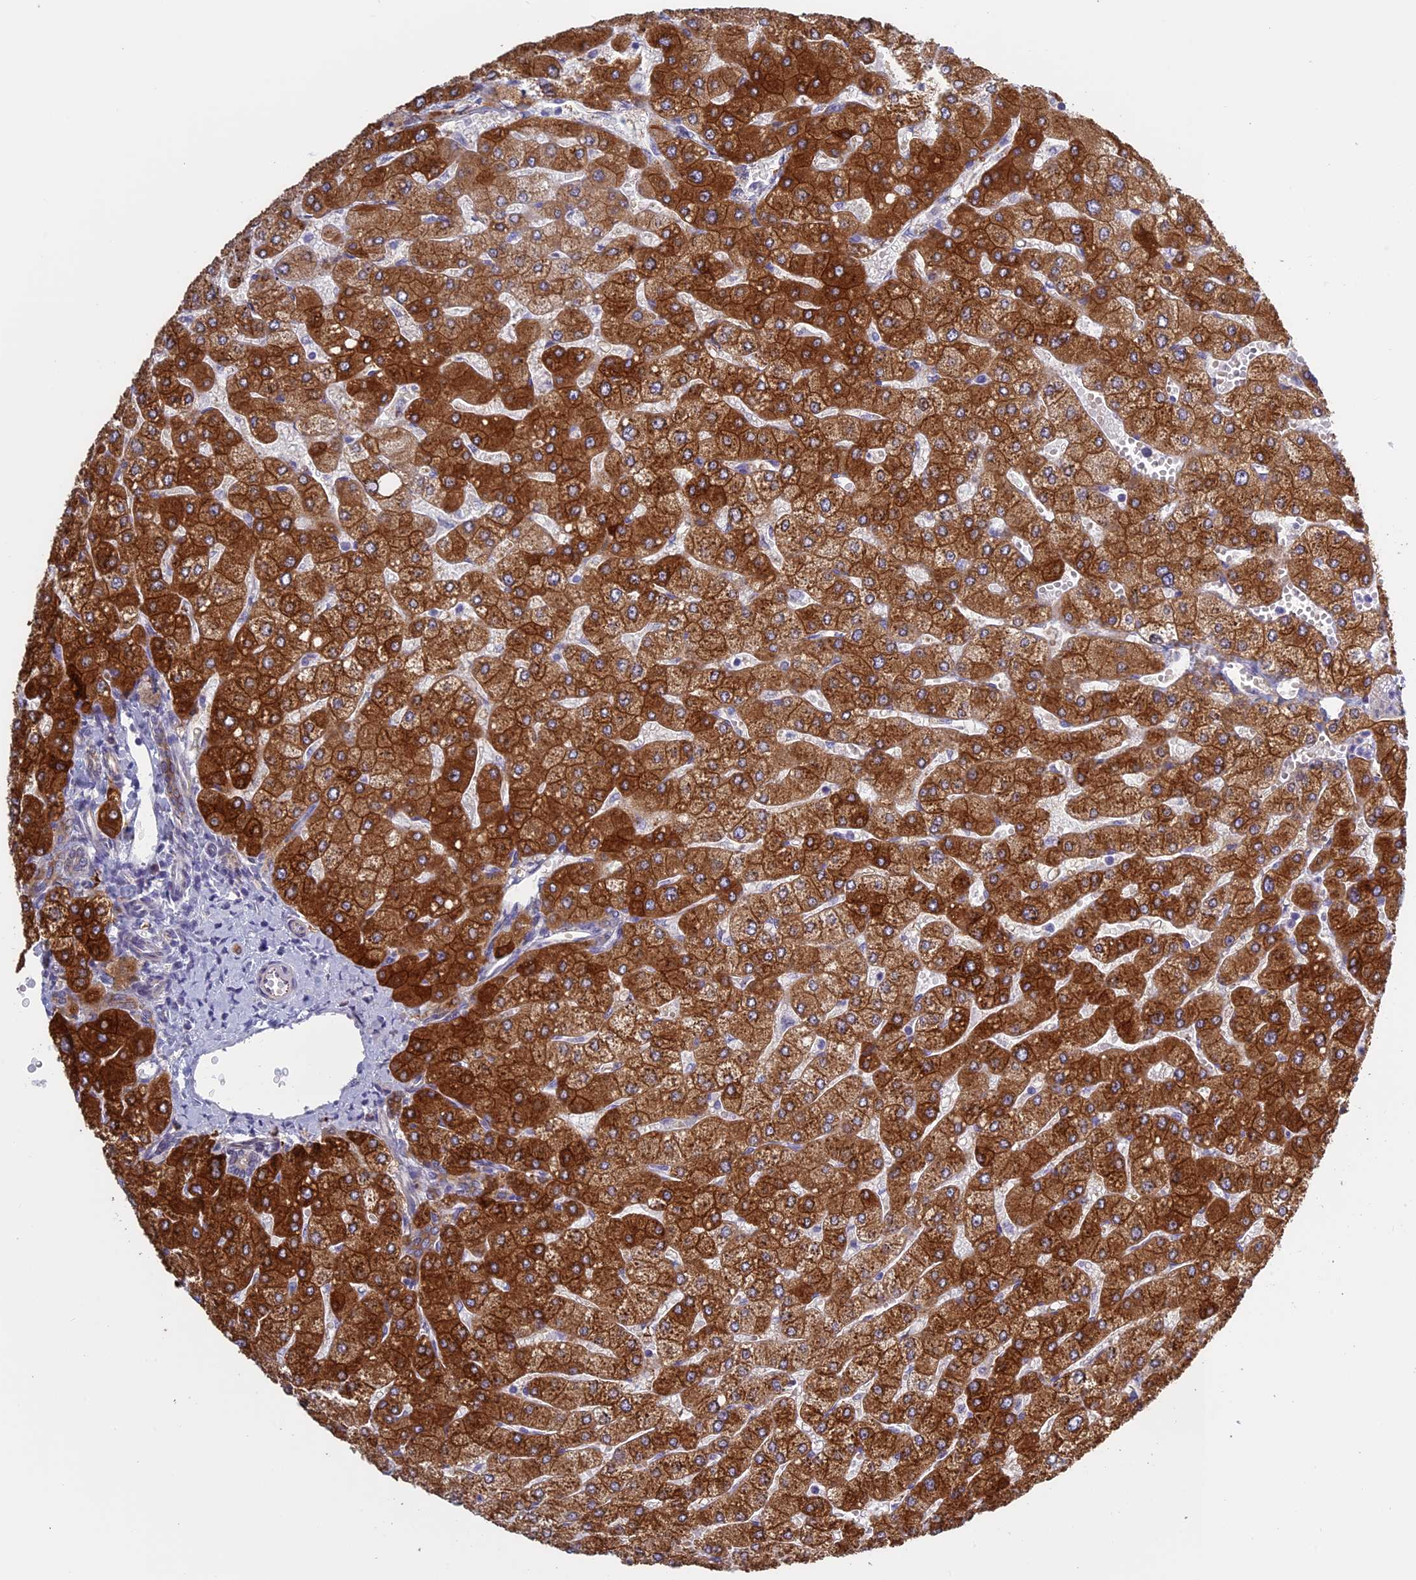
{"staining": {"intensity": "moderate", "quantity": ">75%", "location": "cytoplasmic/membranous"}, "tissue": "liver", "cell_type": "Cholangiocytes", "image_type": "normal", "snomed": [{"axis": "morphology", "description": "Normal tissue, NOS"}, {"axis": "topography", "description": "Liver"}], "caption": "Liver stained for a protein displays moderate cytoplasmic/membranous positivity in cholangiocytes.", "gene": "BCL2L10", "patient": {"sex": "male", "age": 55}}